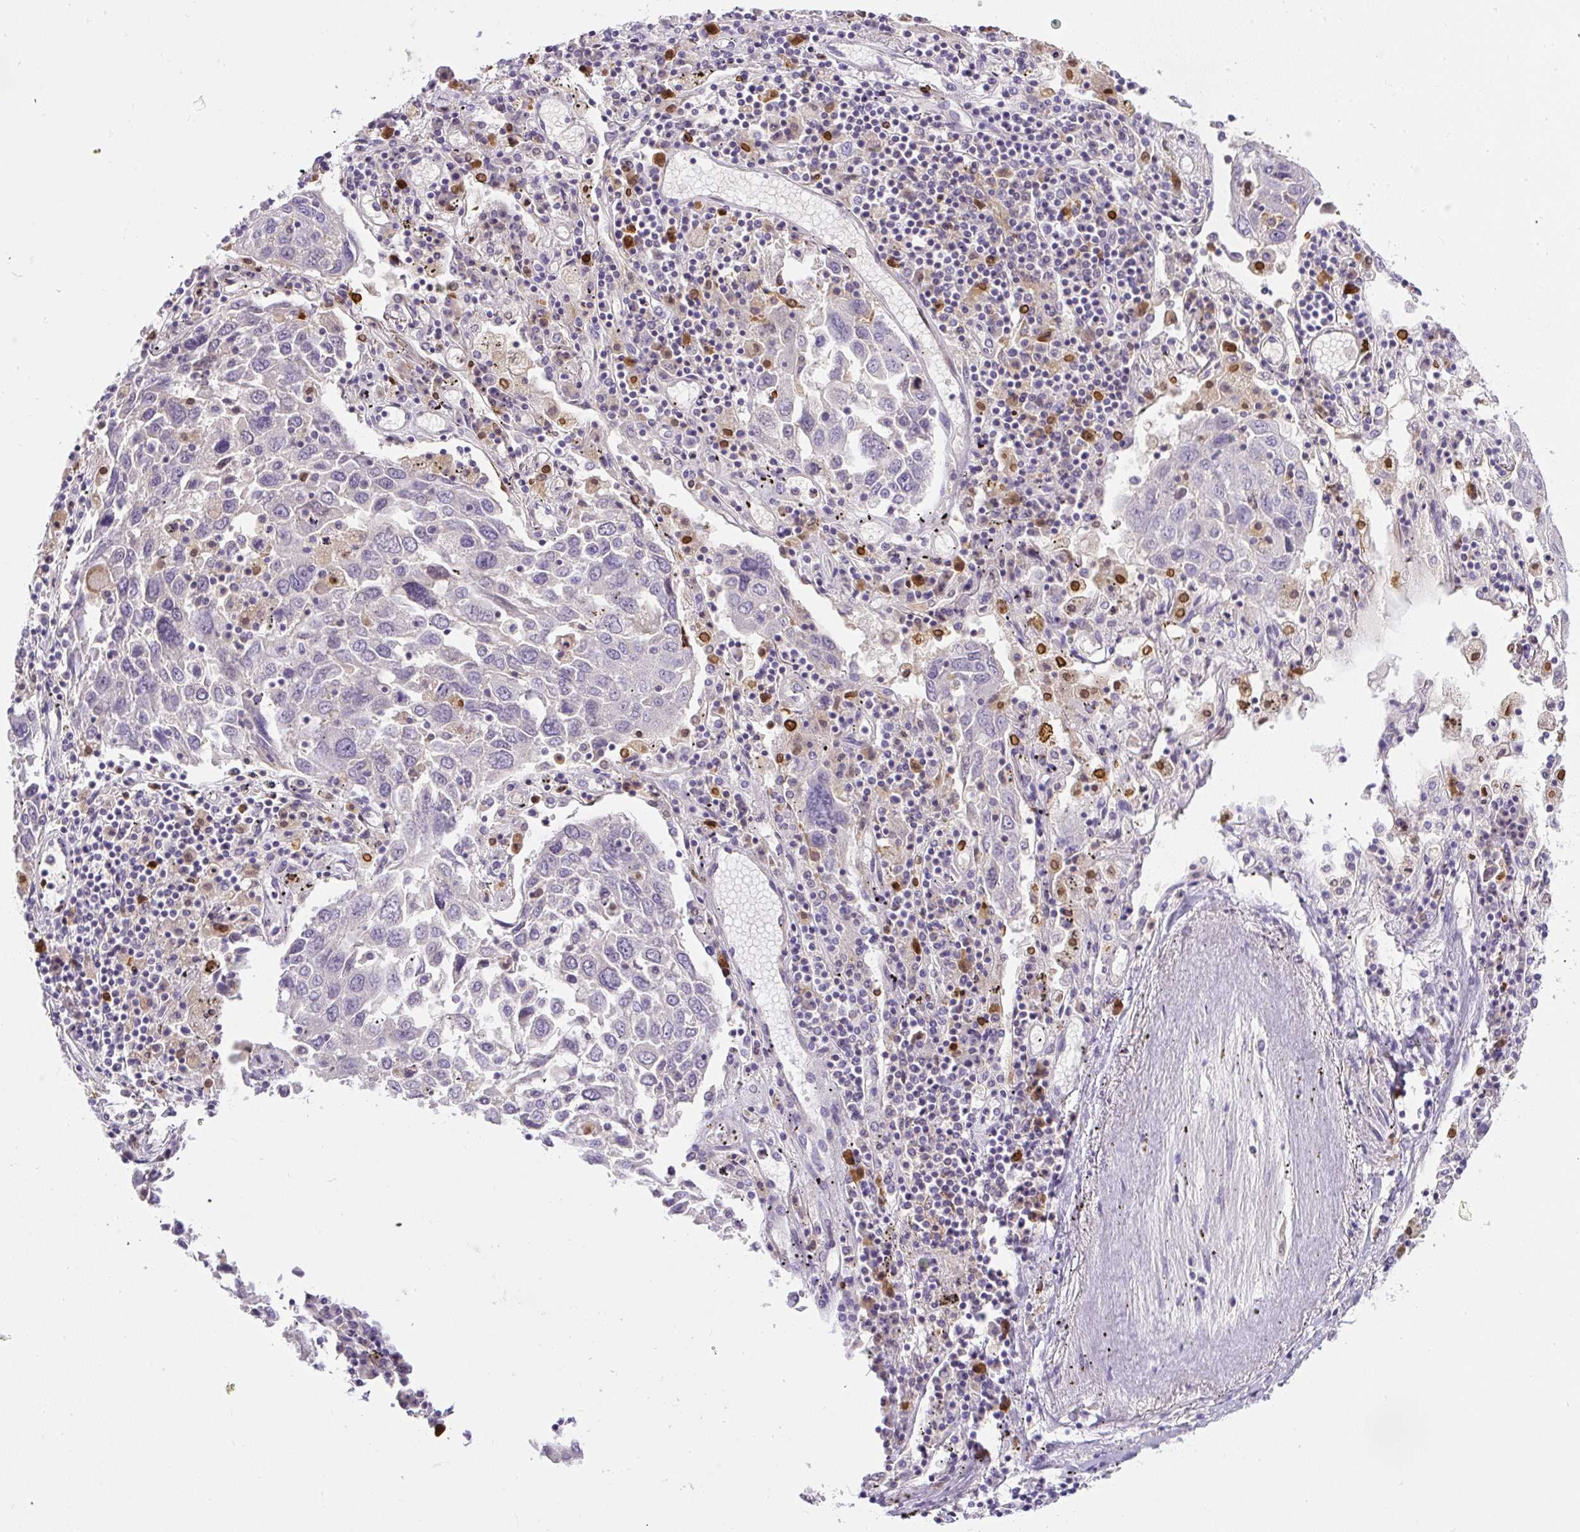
{"staining": {"intensity": "negative", "quantity": "none", "location": "none"}, "tissue": "lung cancer", "cell_type": "Tumor cells", "image_type": "cancer", "snomed": [{"axis": "morphology", "description": "Squamous cell carcinoma, NOS"}, {"axis": "topography", "description": "Lung"}], "caption": "Immunohistochemistry micrograph of neoplastic tissue: human lung squamous cell carcinoma stained with DAB exhibits no significant protein positivity in tumor cells.", "gene": "PIP5KL1", "patient": {"sex": "male", "age": 65}}